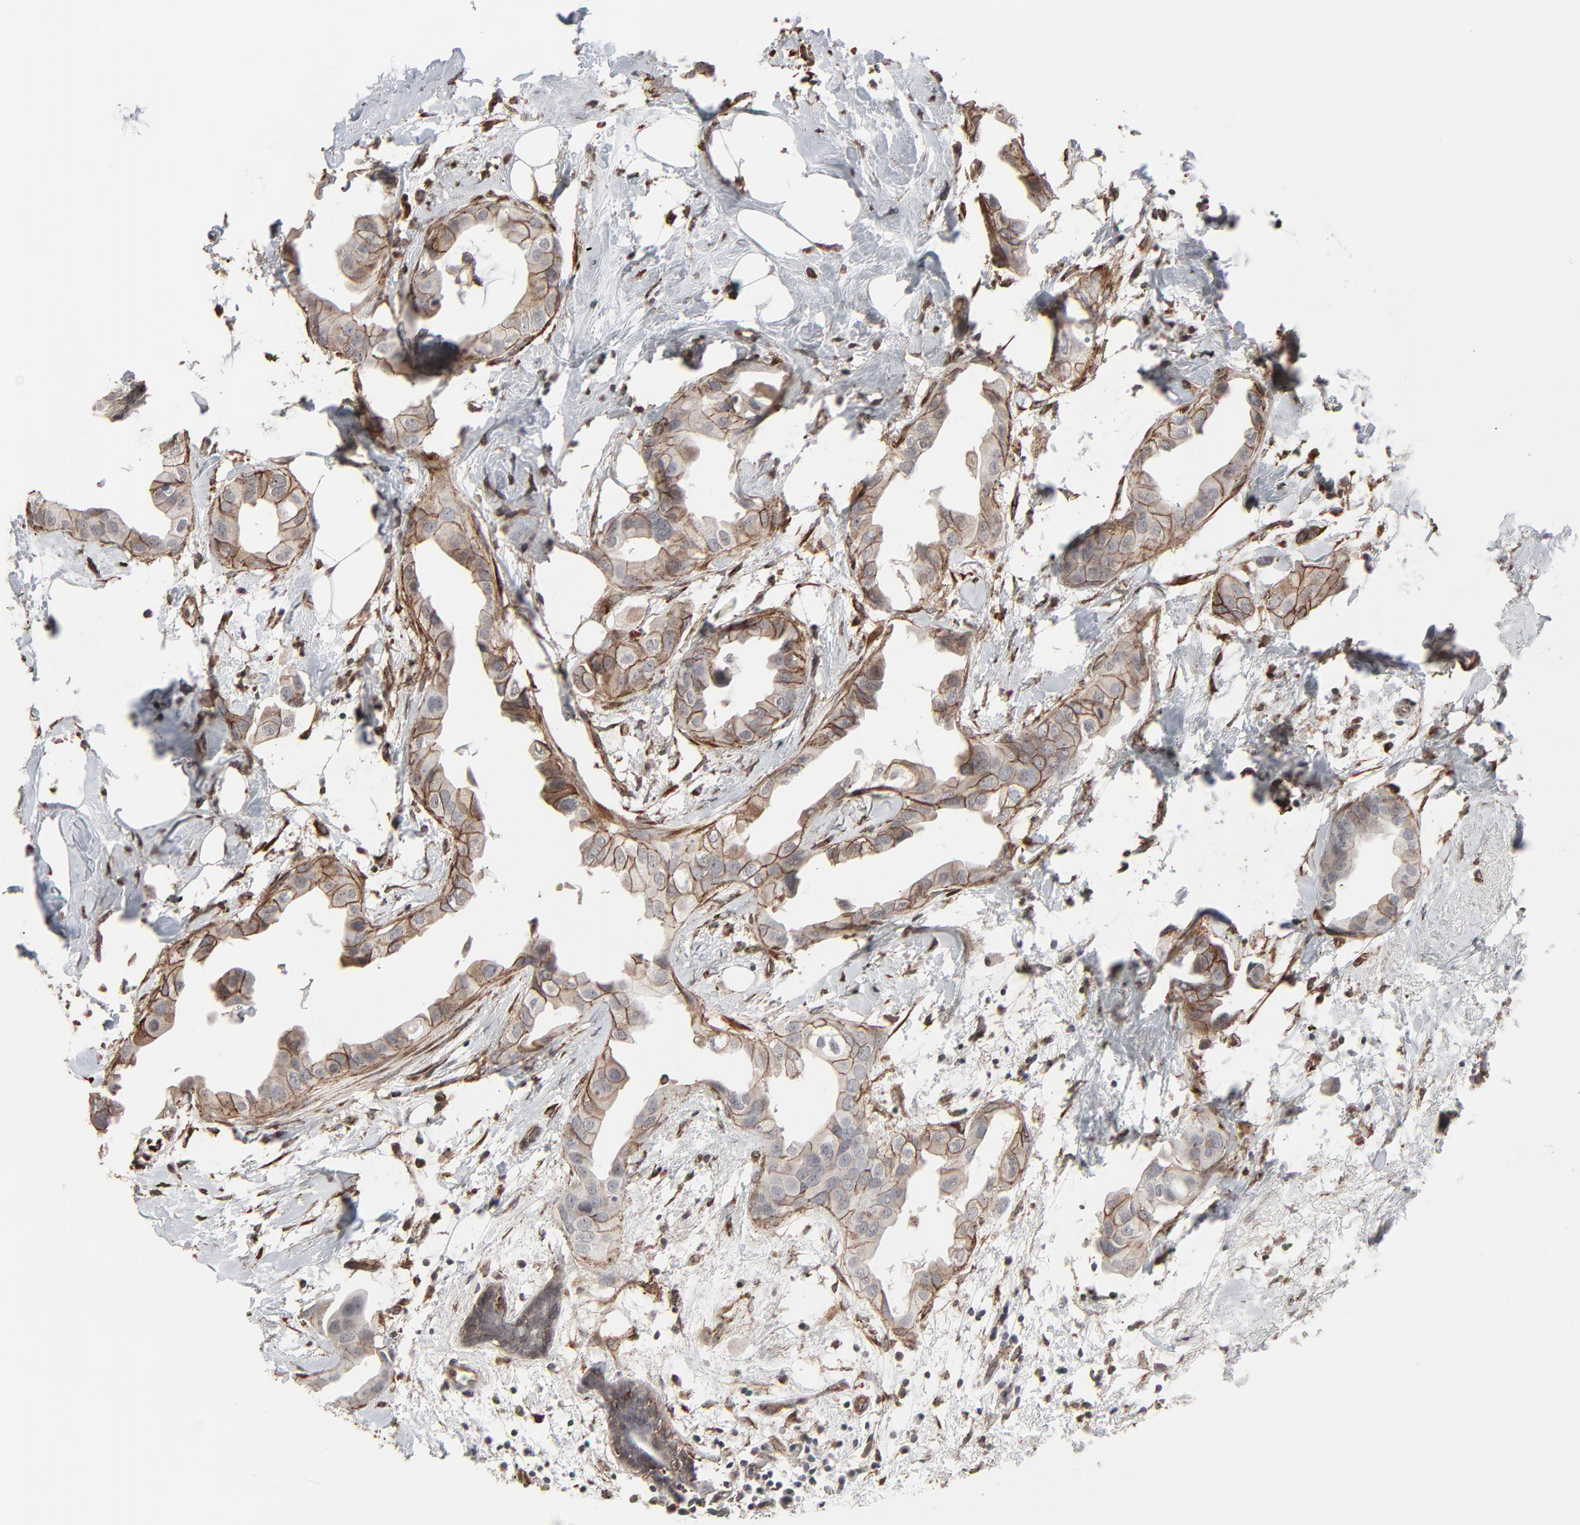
{"staining": {"intensity": "moderate", "quantity": ">75%", "location": "cytoplasmic/membranous"}, "tissue": "breast cancer", "cell_type": "Tumor cells", "image_type": "cancer", "snomed": [{"axis": "morphology", "description": "Duct carcinoma"}, {"axis": "topography", "description": "Breast"}], "caption": "Breast cancer was stained to show a protein in brown. There is medium levels of moderate cytoplasmic/membranous expression in about >75% of tumor cells. Using DAB (3,3'-diaminobenzidine) (brown) and hematoxylin (blue) stains, captured at high magnification using brightfield microscopy.", "gene": "CTNND1", "patient": {"sex": "female", "age": 40}}